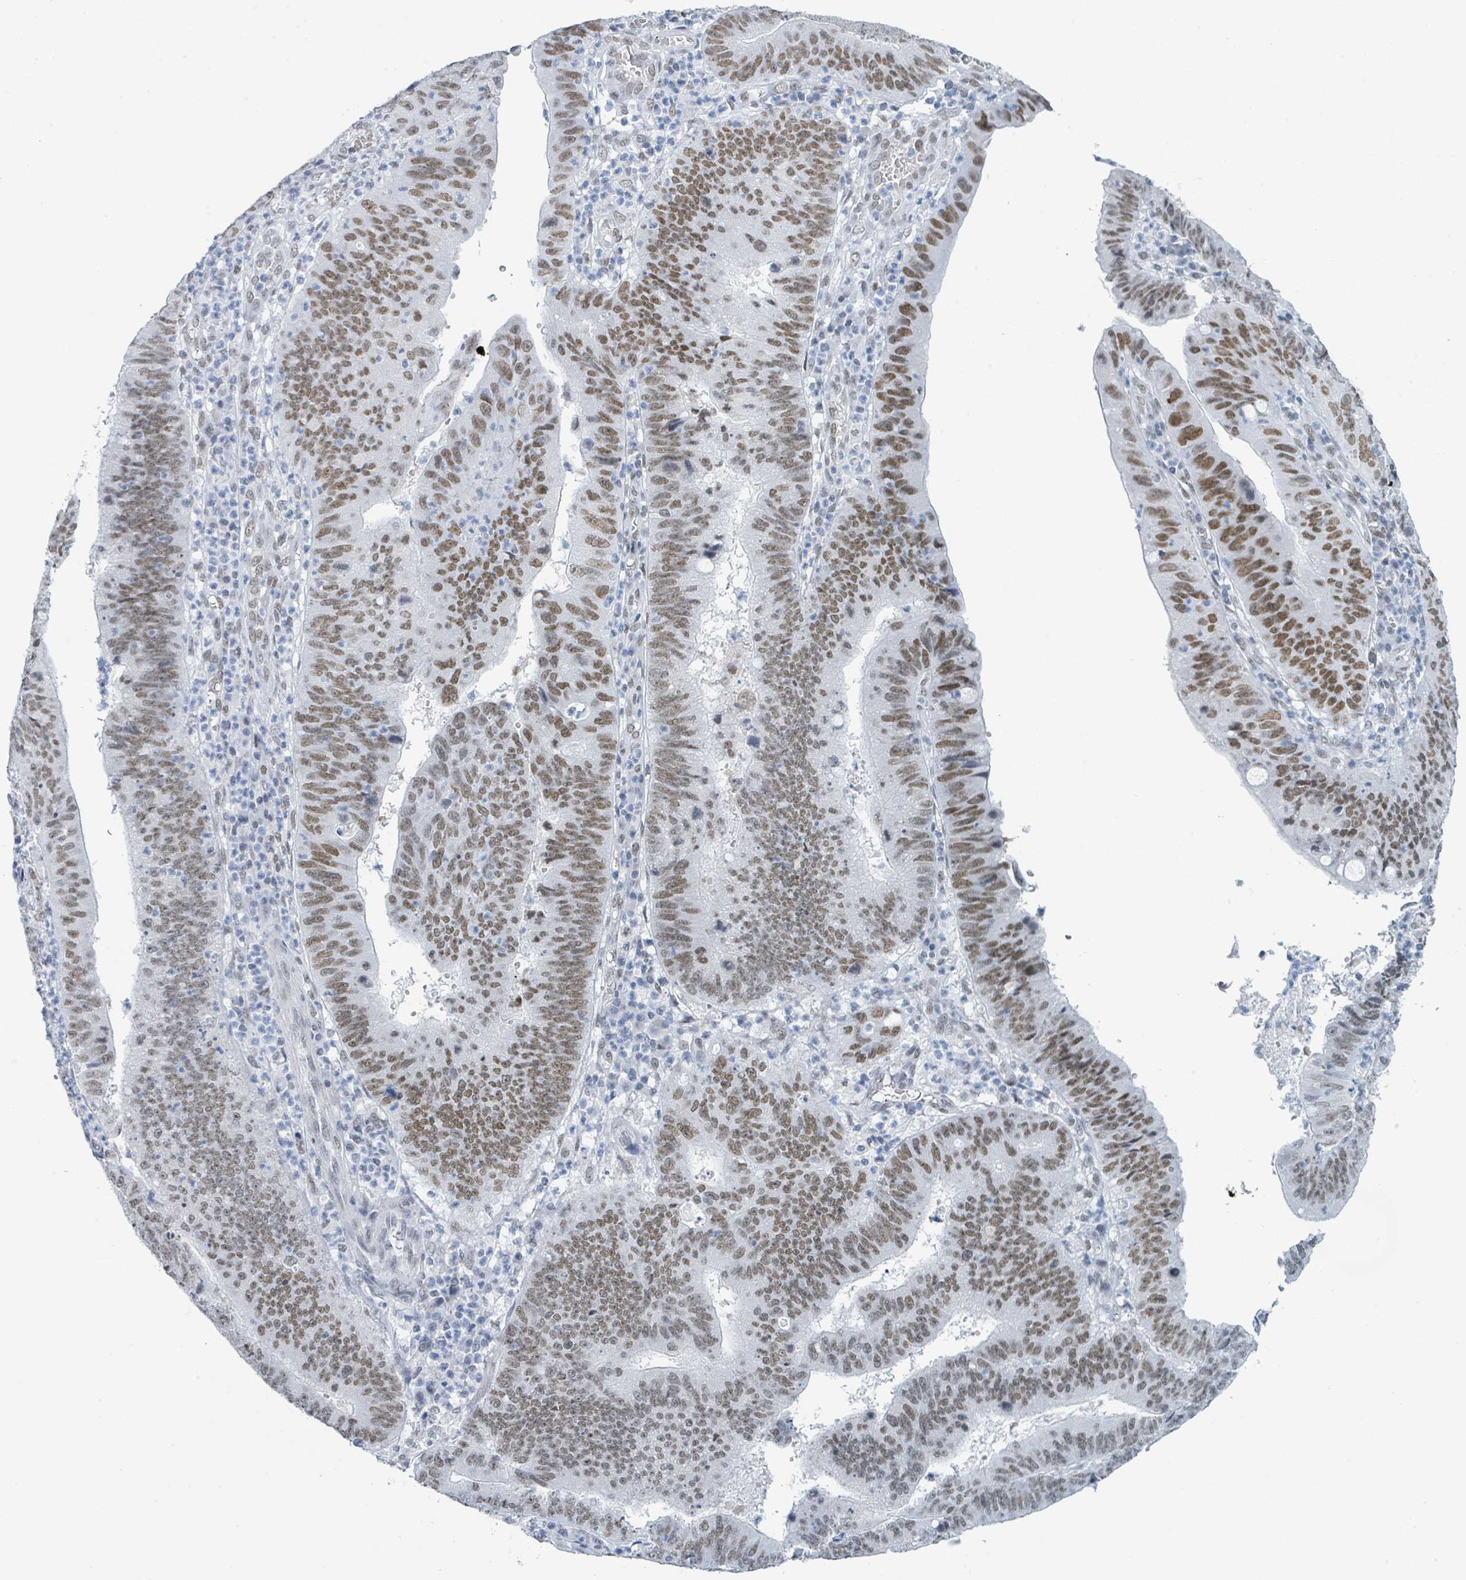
{"staining": {"intensity": "moderate", "quantity": ">75%", "location": "nuclear"}, "tissue": "stomach cancer", "cell_type": "Tumor cells", "image_type": "cancer", "snomed": [{"axis": "morphology", "description": "Adenocarcinoma, NOS"}, {"axis": "topography", "description": "Stomach"}], "caption": "An immunohistochemistry (IHC) image of neoplastic tissue is shown. Protein staining in brown labels moderate nuclear positivity in adenocarcinoma (stomach) within tumor cells.", "gene": "EHMT2", "patient": {"sex": "male", "age": 59}}